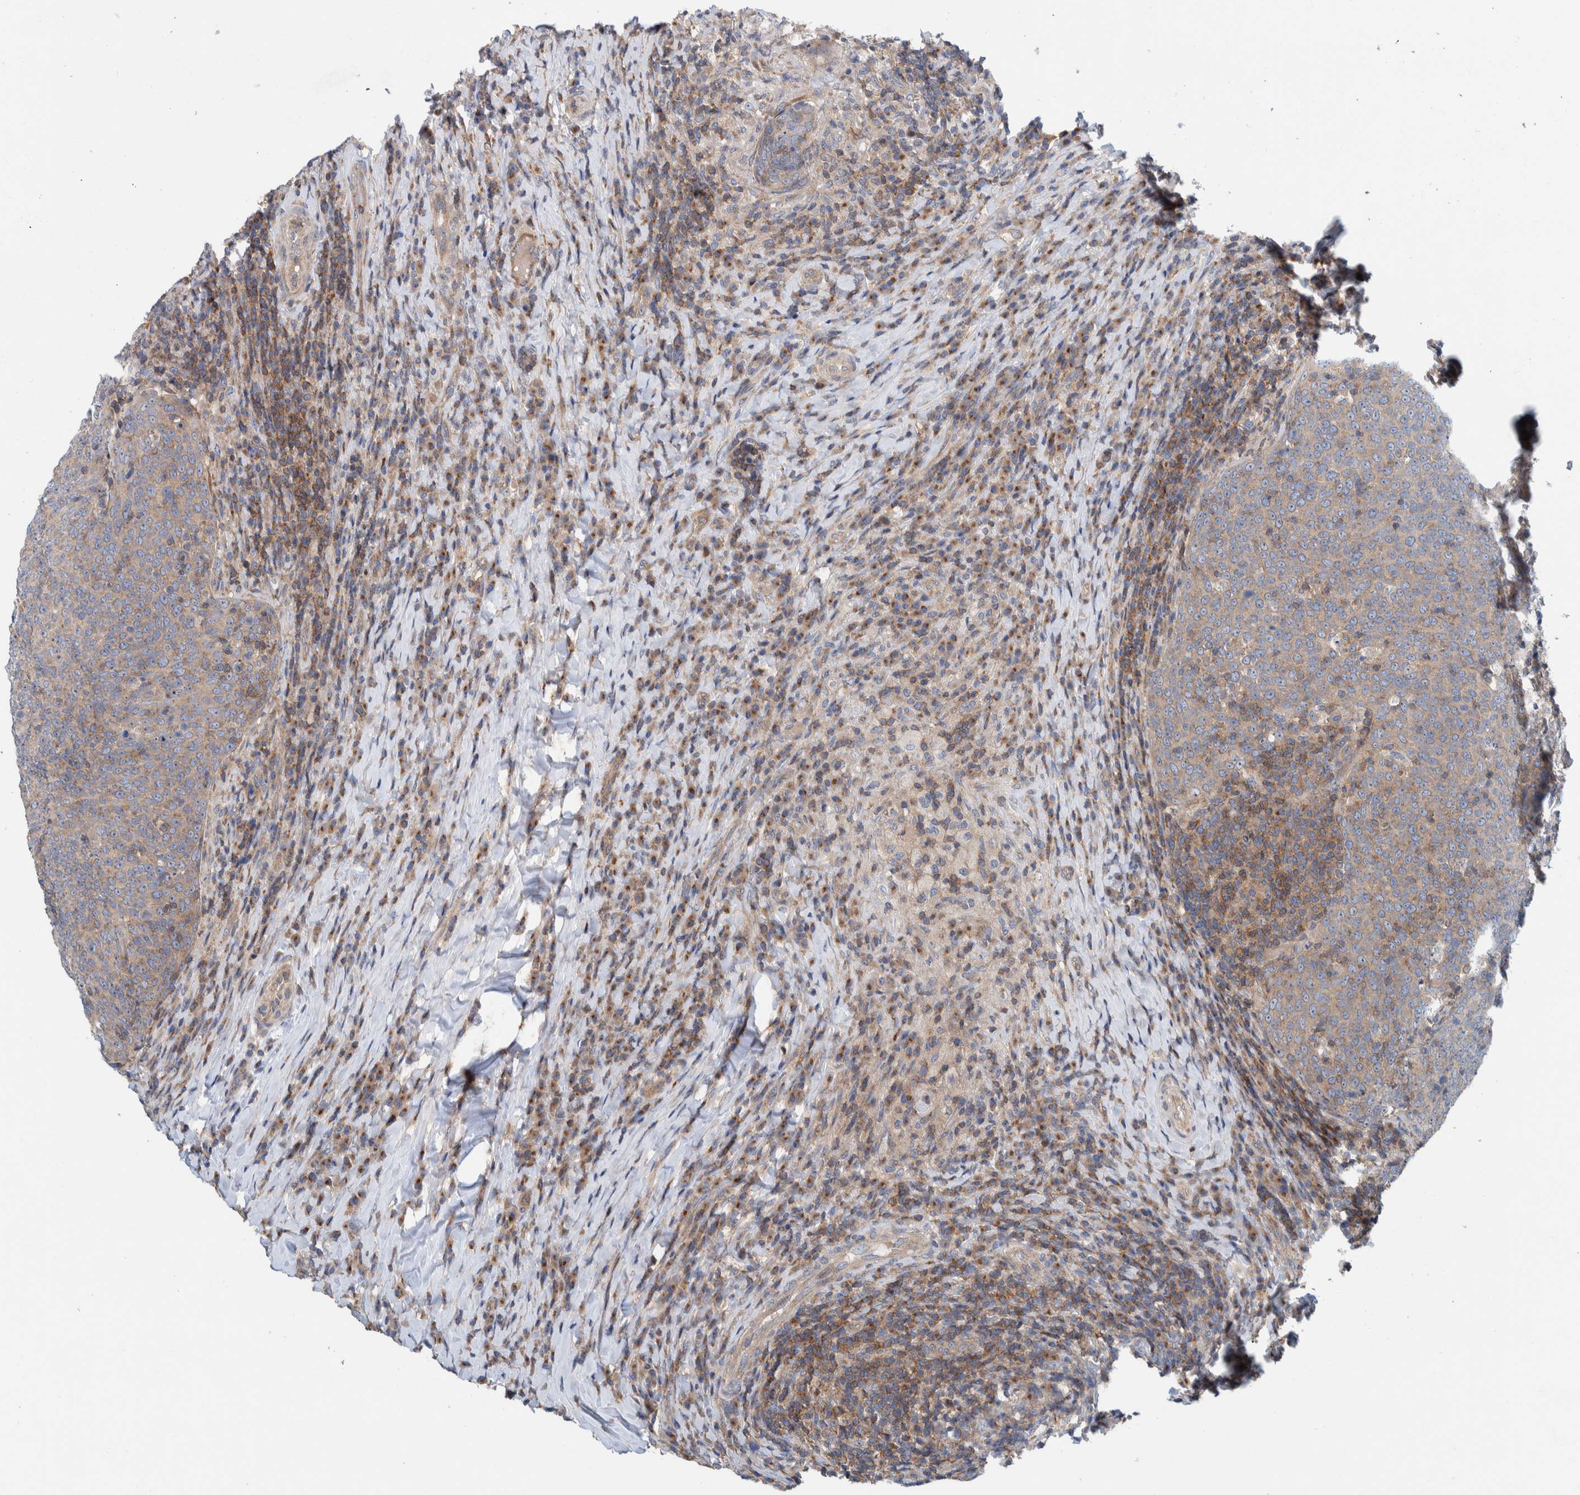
{"staining": {"intensity": "weak", "quantity": ">75%", "location": "cytoplasmic/membranous"}, "tissue": "head and neck cancer", "cell_type": "Tumor cells", "image_type": "cancer", "snomed": [{"axis": "morphology", "description": "Squamous cell carcinoma, NOS"}, {"axis": "morphology", "description": "Squamous cell carcinoma, metastatic, NOS"}, {"axis": "topography", "description": "Lymph node"}, {"axis": "topography", "description": "Head-Neck"}], "caption": "IHC micrograph of head and neck cancer (metastatic squamous cell carcinoma) stained for a protein (brown), which displays low levels of weak cytoplasmic/membranous expression in about >75% of tumor cells.", "gene": "CCM2", "patient": {"sex": "male", "age": 62}}